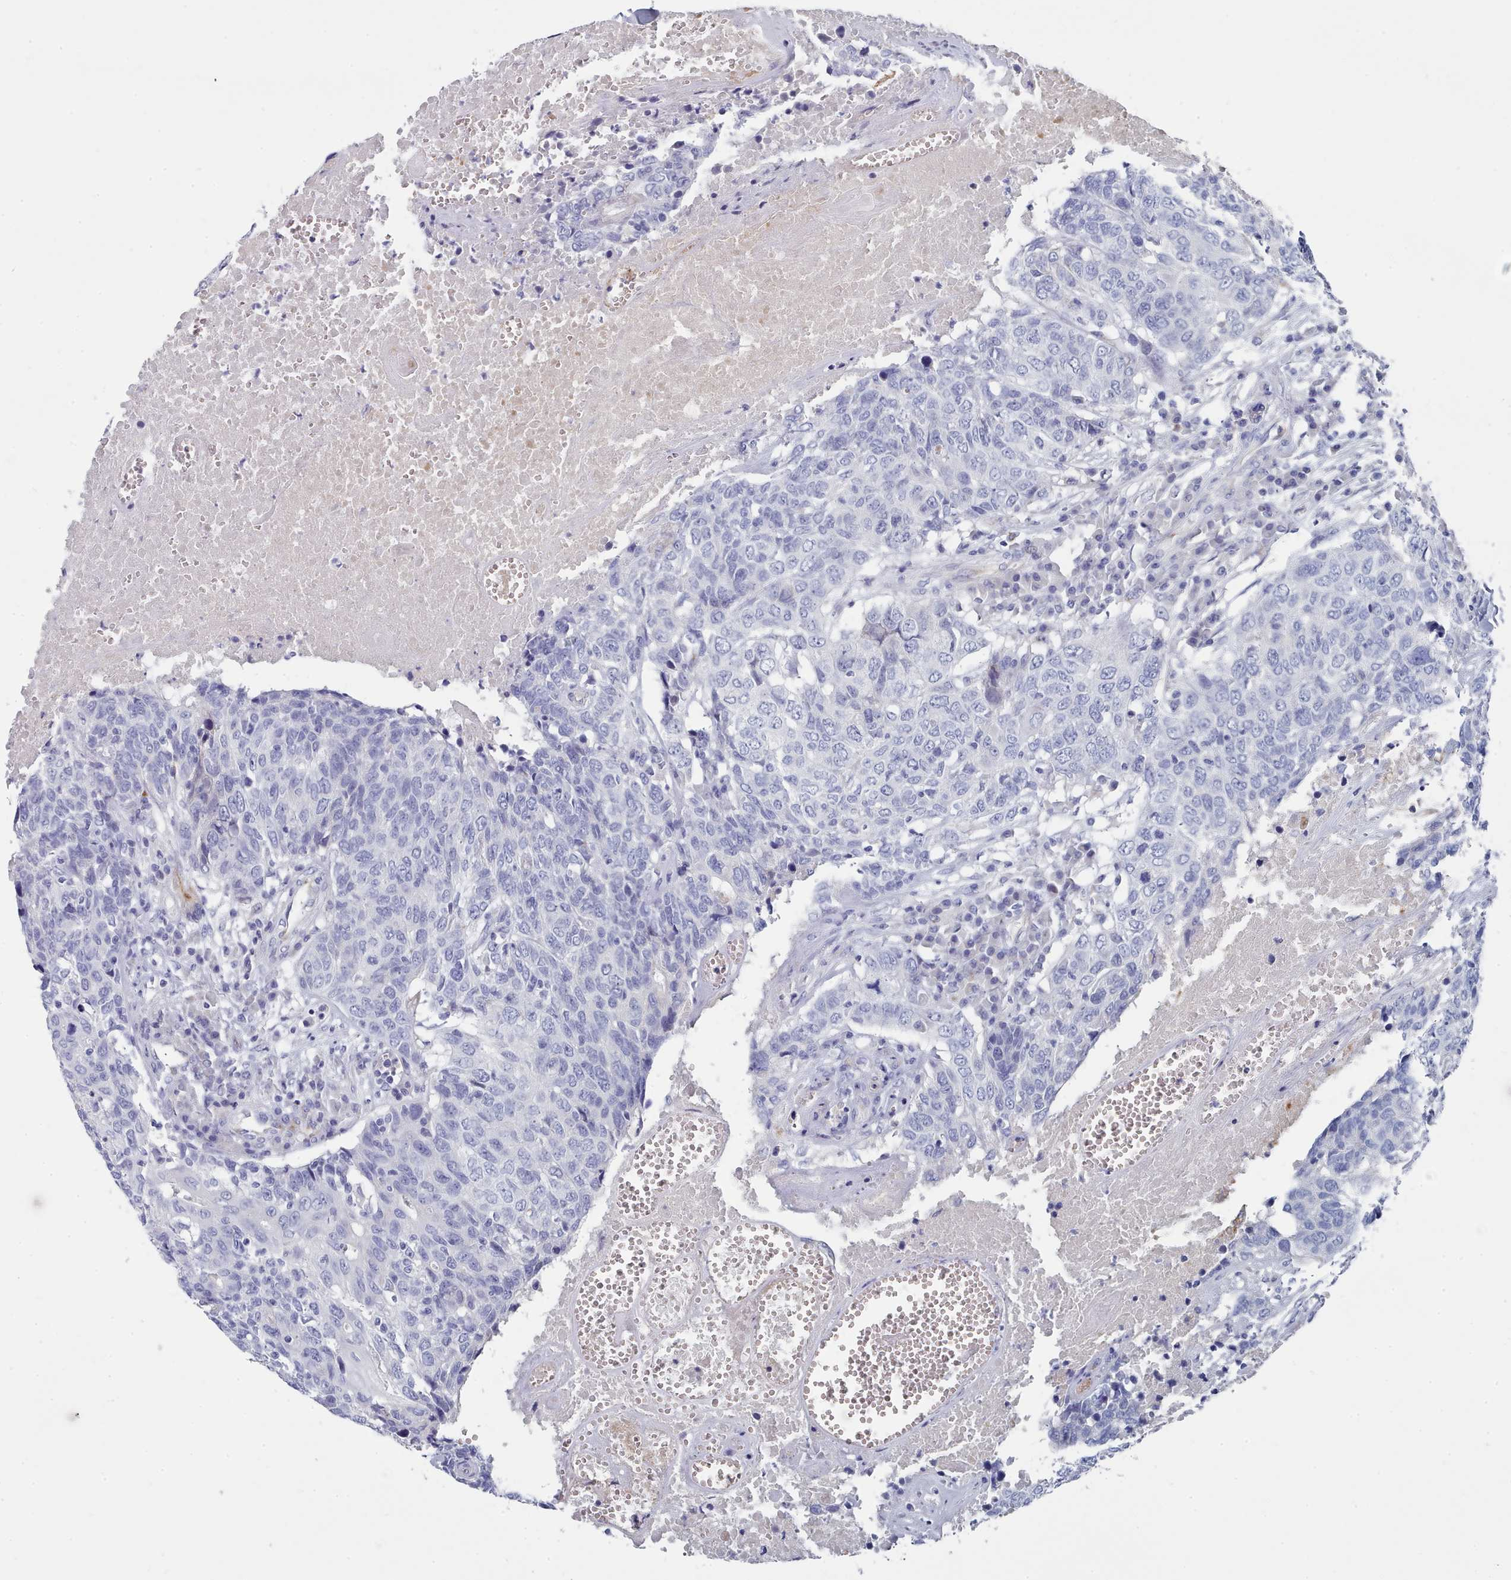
{"staining": {"intensity": "negative", "quantity": "none", "location": "none"}, "tissue": "head and neck cancer", "cell_type": "Tumor cells", "image_type": "cancer", "snomed": [{"axis": "morphology", "description": "Squamous cell carcinoma, NOS"}, {"axis": "topography", "description": "Head-Neck"}], "caption": "Image shows no significant protein positivity in tumor cells of head and neck squamous cell carcinoma.", "gene": "PDE4C", "patient": {"sex": "male", "age": 66}}